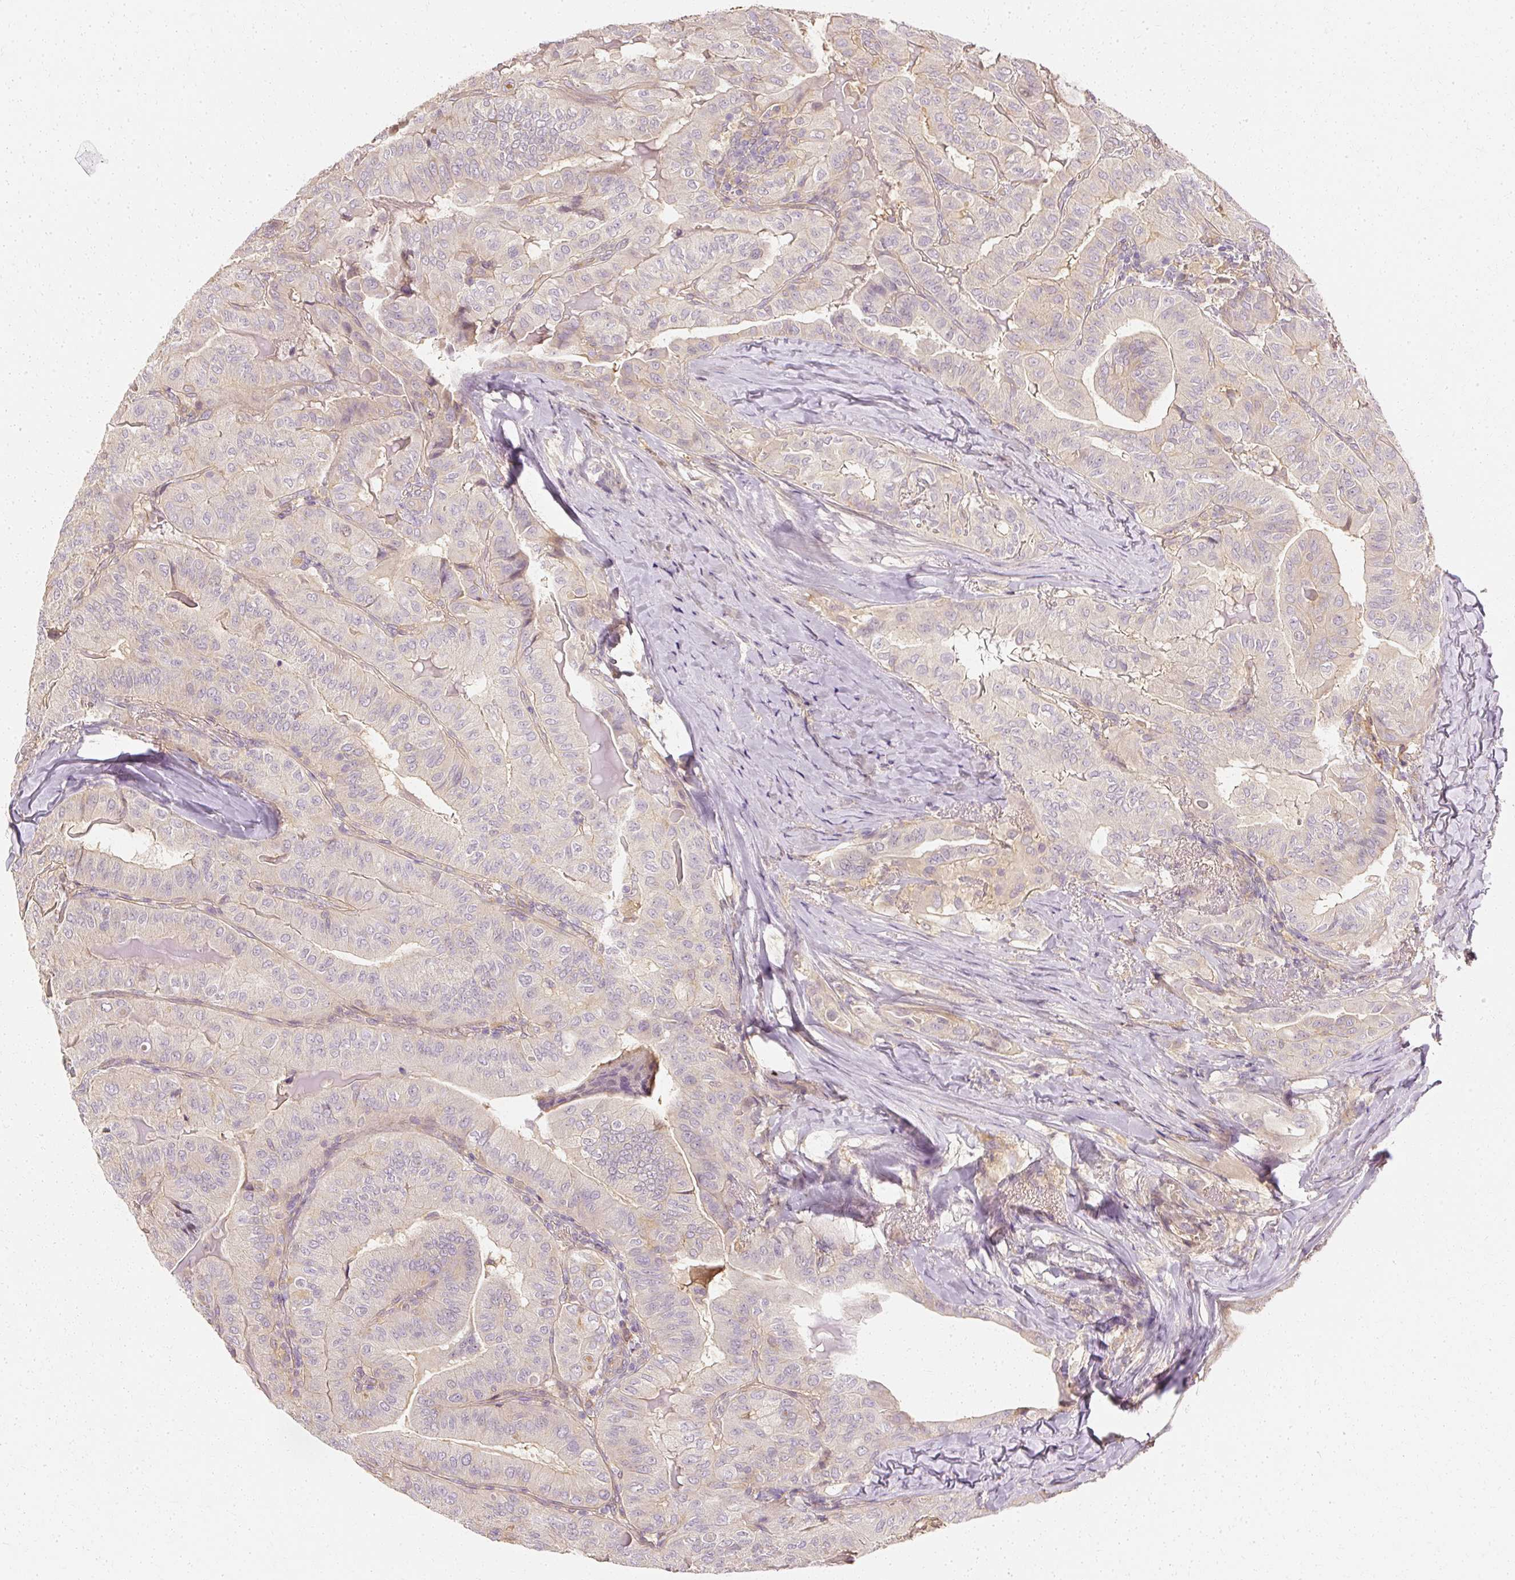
{"staining": {"intensity": "weak", "quantity": "<25%", "location": "cytoplasmic/membranous"}, "tissue": "thyroid cancer", "cell_type": "Tumor cells", "image_type": "cancer", "snomed": [{"axis": "morphology", "description": "Papillary adenocarcinoma, NOS"}, {"axis": "topography", "description": "Thyroid gland"}], "caption": "IHC histopathology image of neoplastic tissue: human papillary adenocarcinoma (thyroid) stained with DAB exhibits no significant protein staining in tumor cells.", "gene": "GNAQ", "patient": {"sex": "female", "age": 68}}